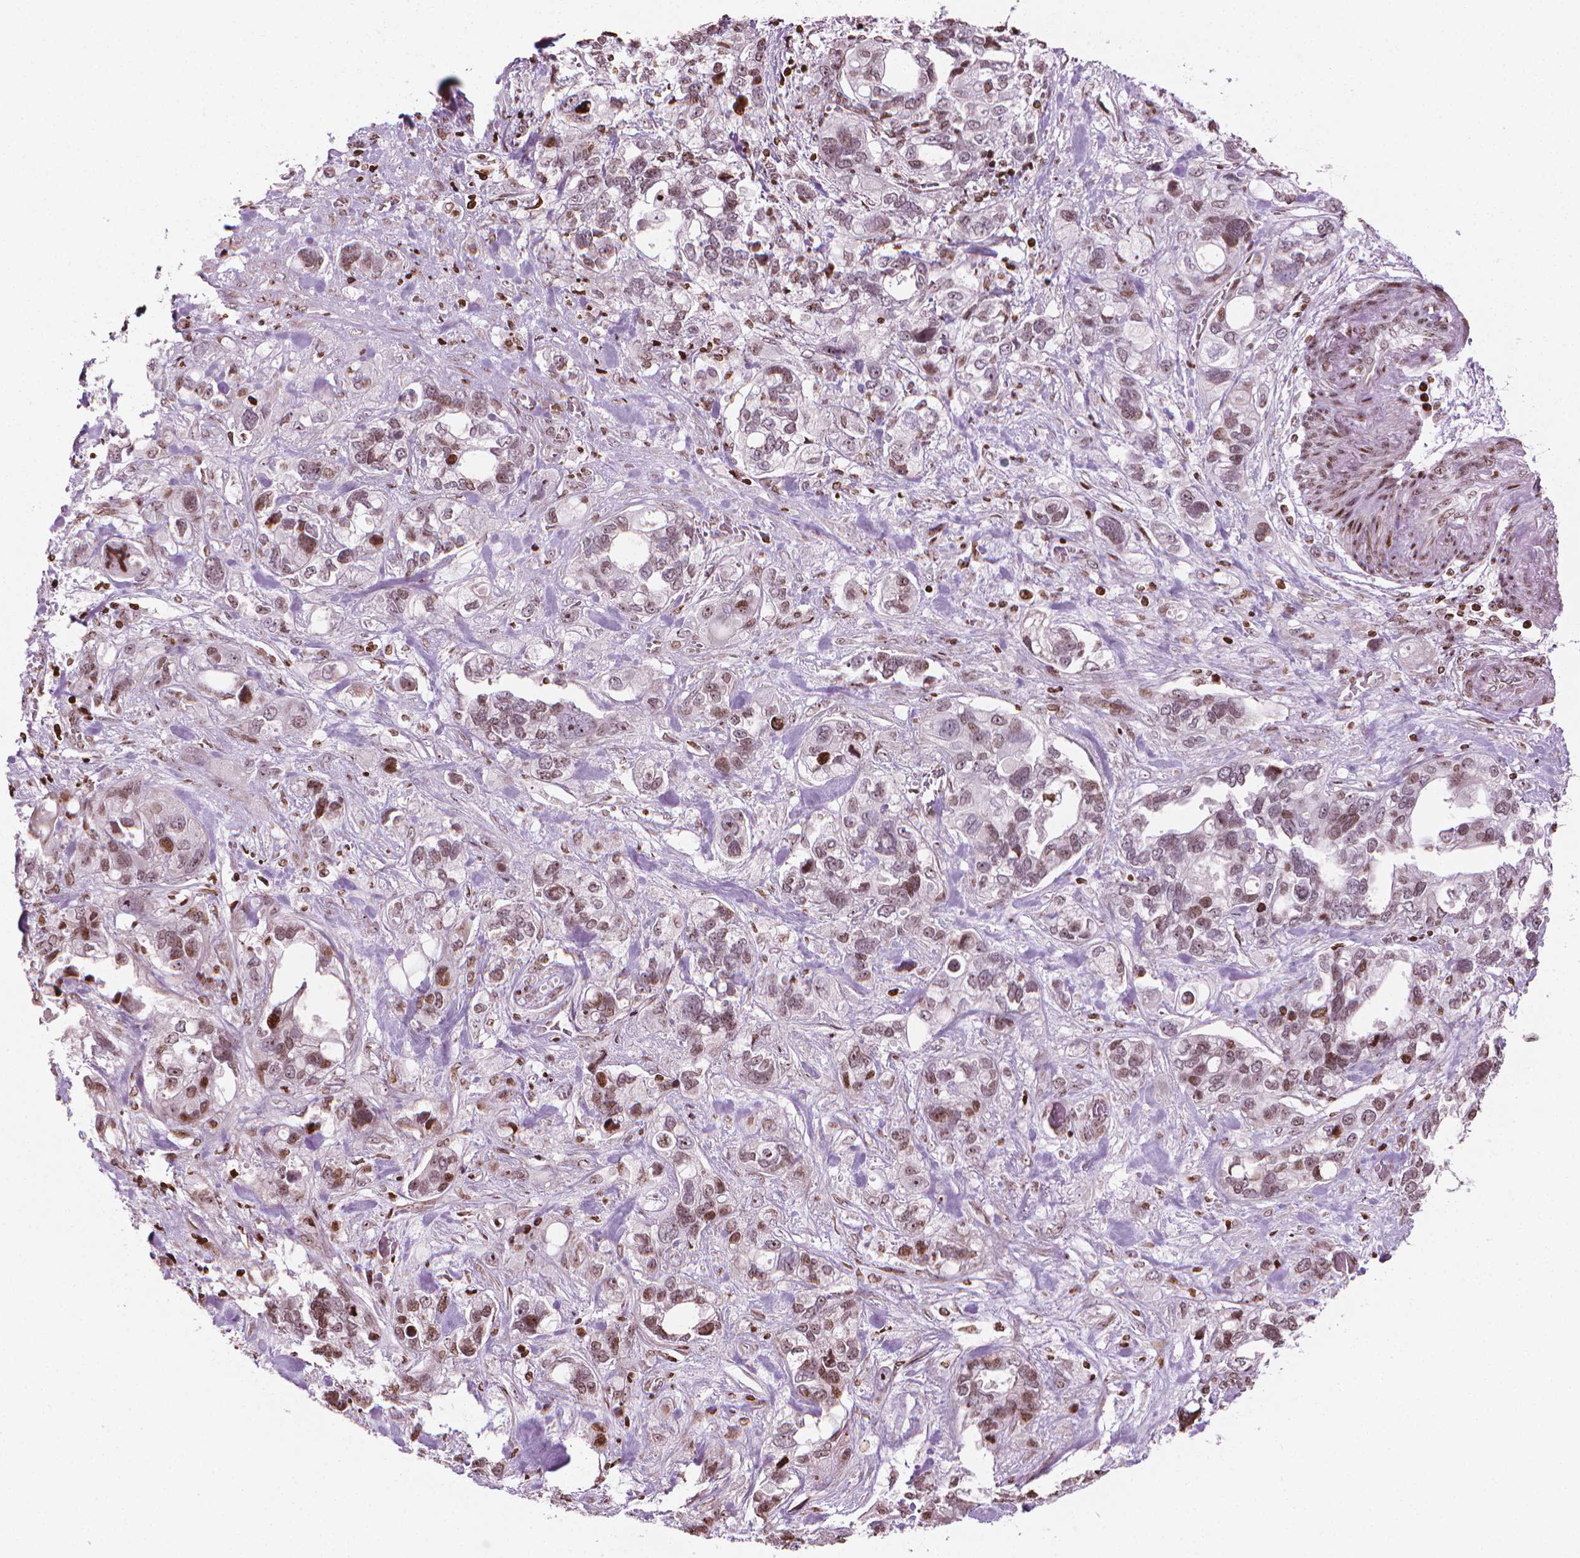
{"staining": {"intensity": "moderate", "quantity": ">75%", "location": "nuclear"}, "tissue": "stomach cancer", "cell_type": "Tumor cells", "image_type": "cancer", "snomed": [{"axis": "morphology", "description": "Adenocarcinoma, NOS"}, {"axis": "topography", "description": "Stomach, upper"}], "caption": "Immunohistochemical staining of adenocarcinoma (stomach) reveals medium levels of moderate nuclear protein positivity in approximately >75% of tumor cells.", "gene": "PIP4K2A", "patient": {"sex": "female", "age": 81}}